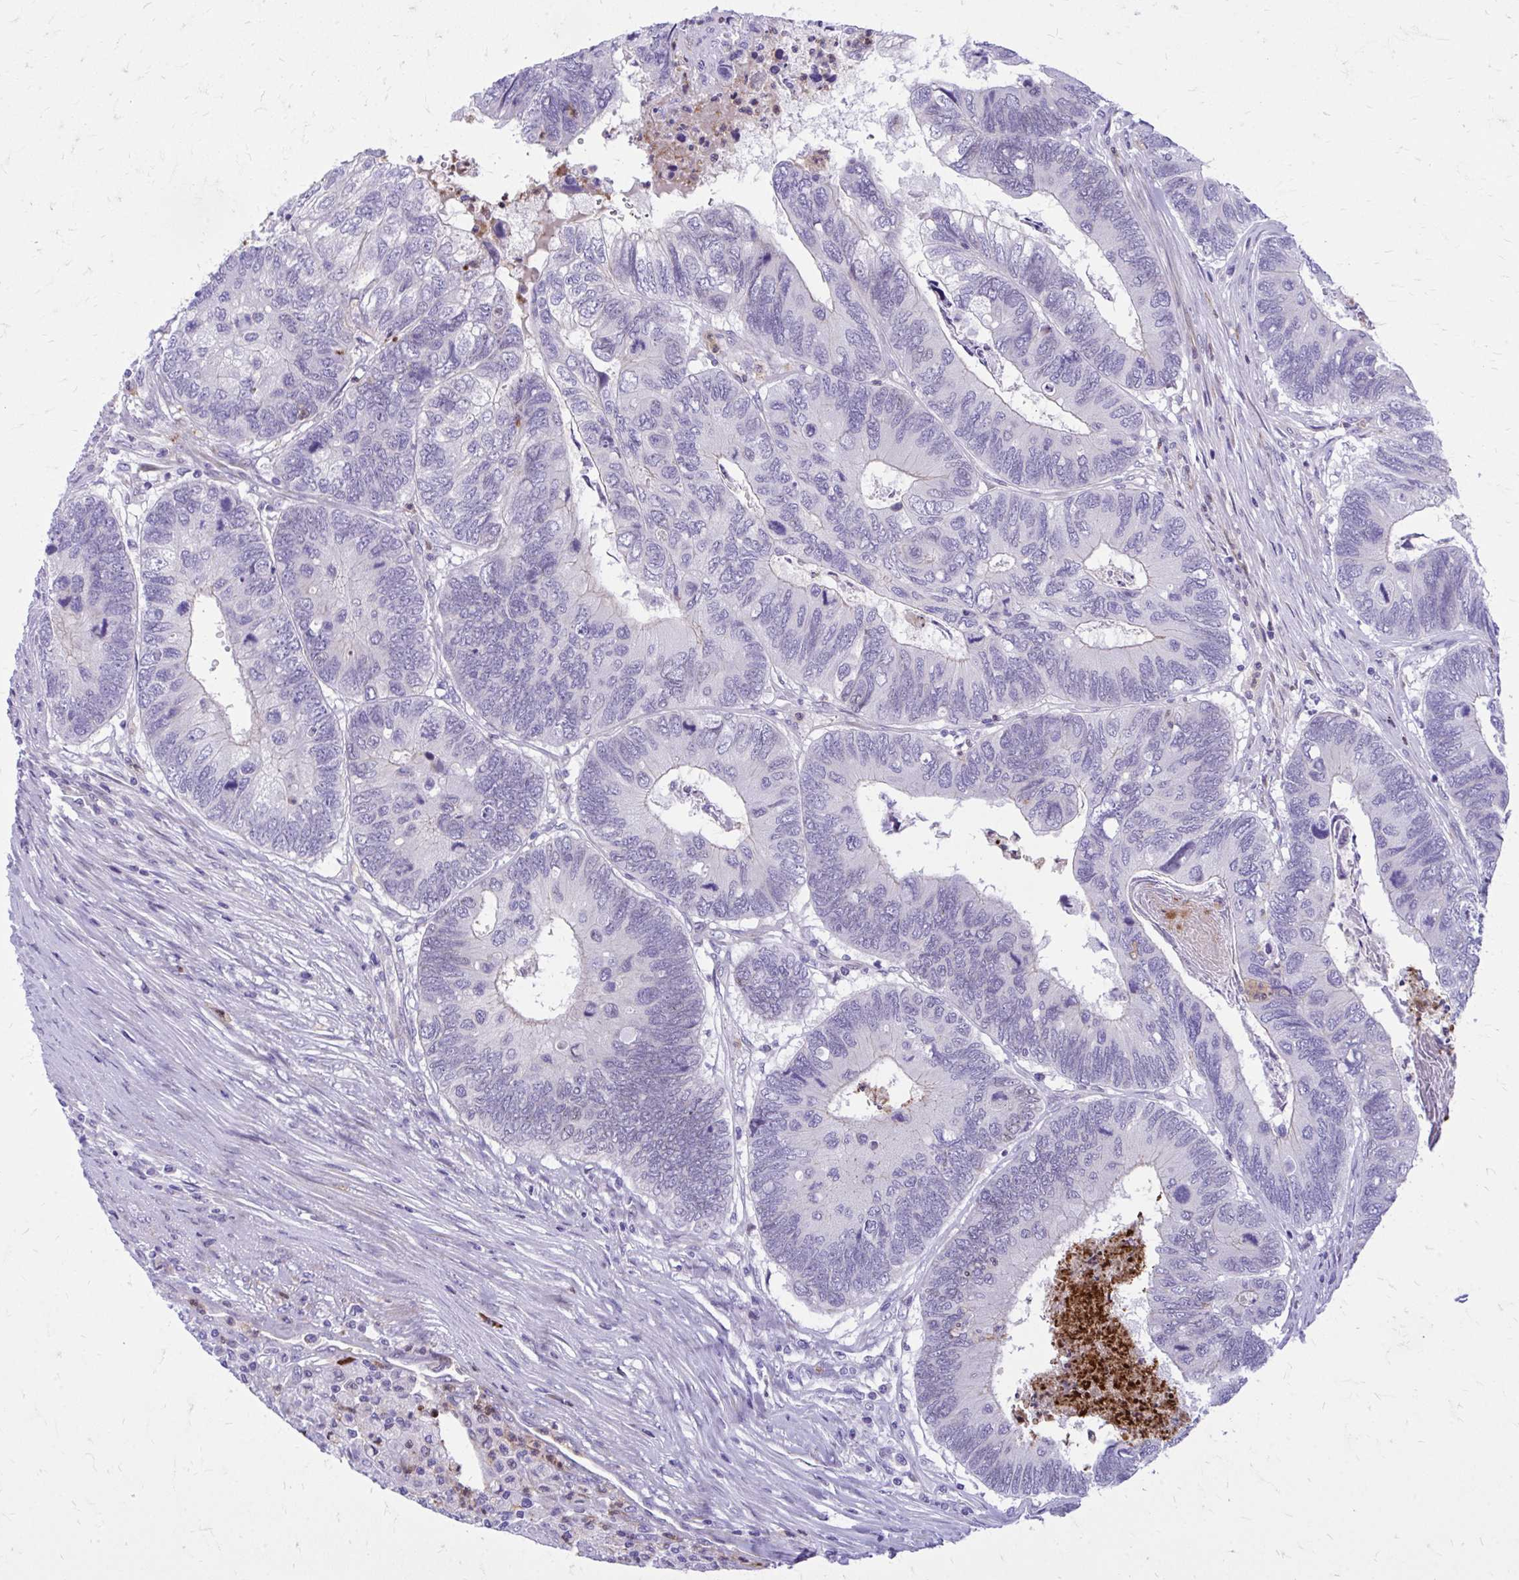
{"staining": {"intensity": "negative", "quantity": "none", "location": "none"}, "tissue": "colorectal cancer", "cell_type": "Tumor cells", "image_type": "cancer", "snomed": [{"axis": "morphology", "description": "Adenocarcinoma, NOS"}, {"axis": "topography", "description": "Colon"}], "caption": "This photomicrograph is of colorectal cancer stained with immunohistochemistry (IHC) to label a protein in brown with the nuclei are counter-stained blue. There is no positivity in tumor cells. (DAB (3,3'-diaminobenzidine) IHC with hematoxylin counter stain).", "gene": "ADAMTSL1", "patient": {"sex": "female", "age": 67}}